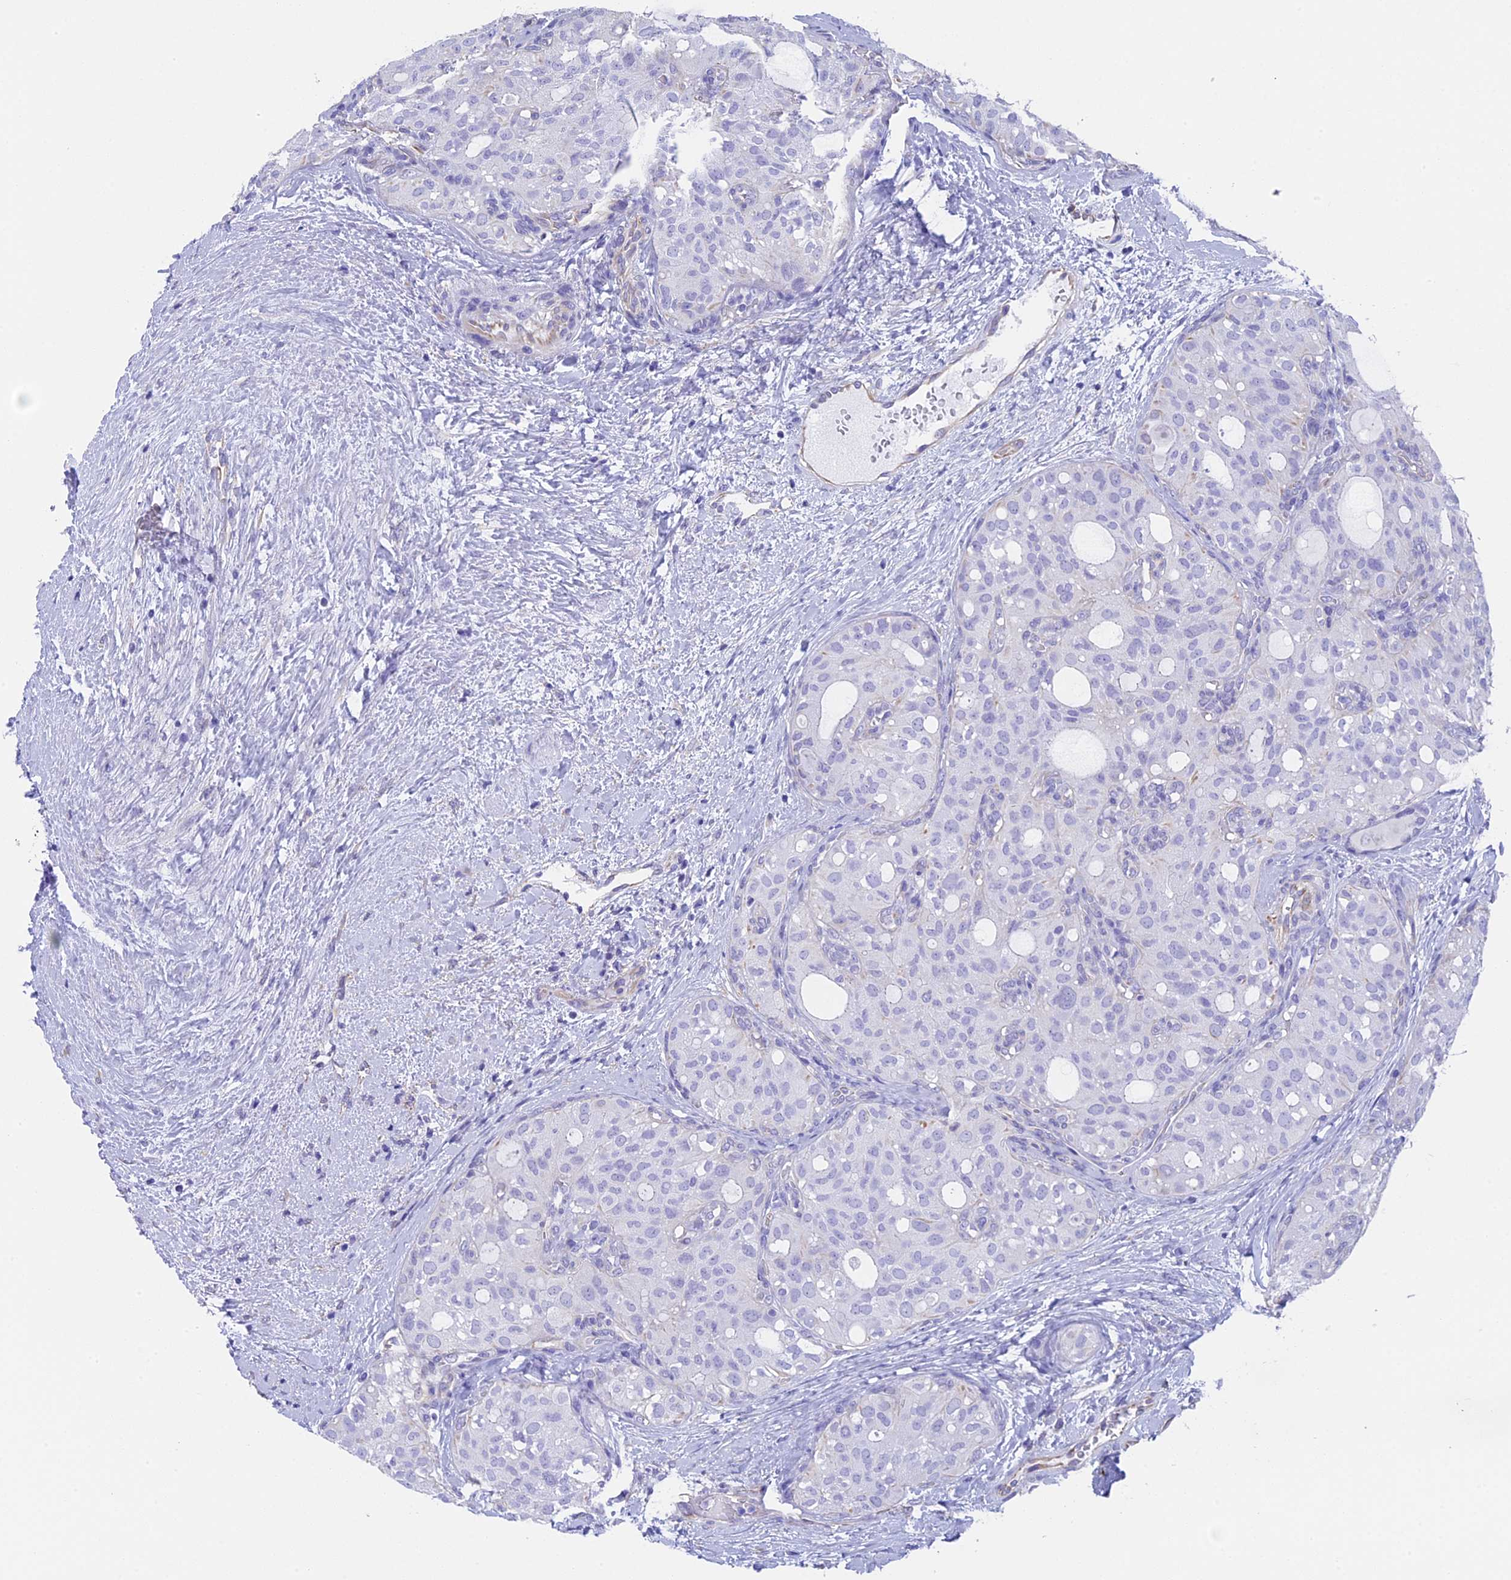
{"staining": {"intensity": "negative", "quantity": "none", "location": "none"}, "tissue": "thyroid cancer", "cell_type": "Tumor cells", "image_type": "cancer", "snomed": [{"axis": "morphology", "description": "Follicular adenoma carcinoma, NOS"}, {"axis": "topography", "description": "Thyroid gland"}], "caption": "Thyroid cancer stained for a protein using immunohistochemistry (IHC) demonstrates no expression tumor cells.", "gene": "TACSTD2", "patient": {"sex": "male", "age": 75}}